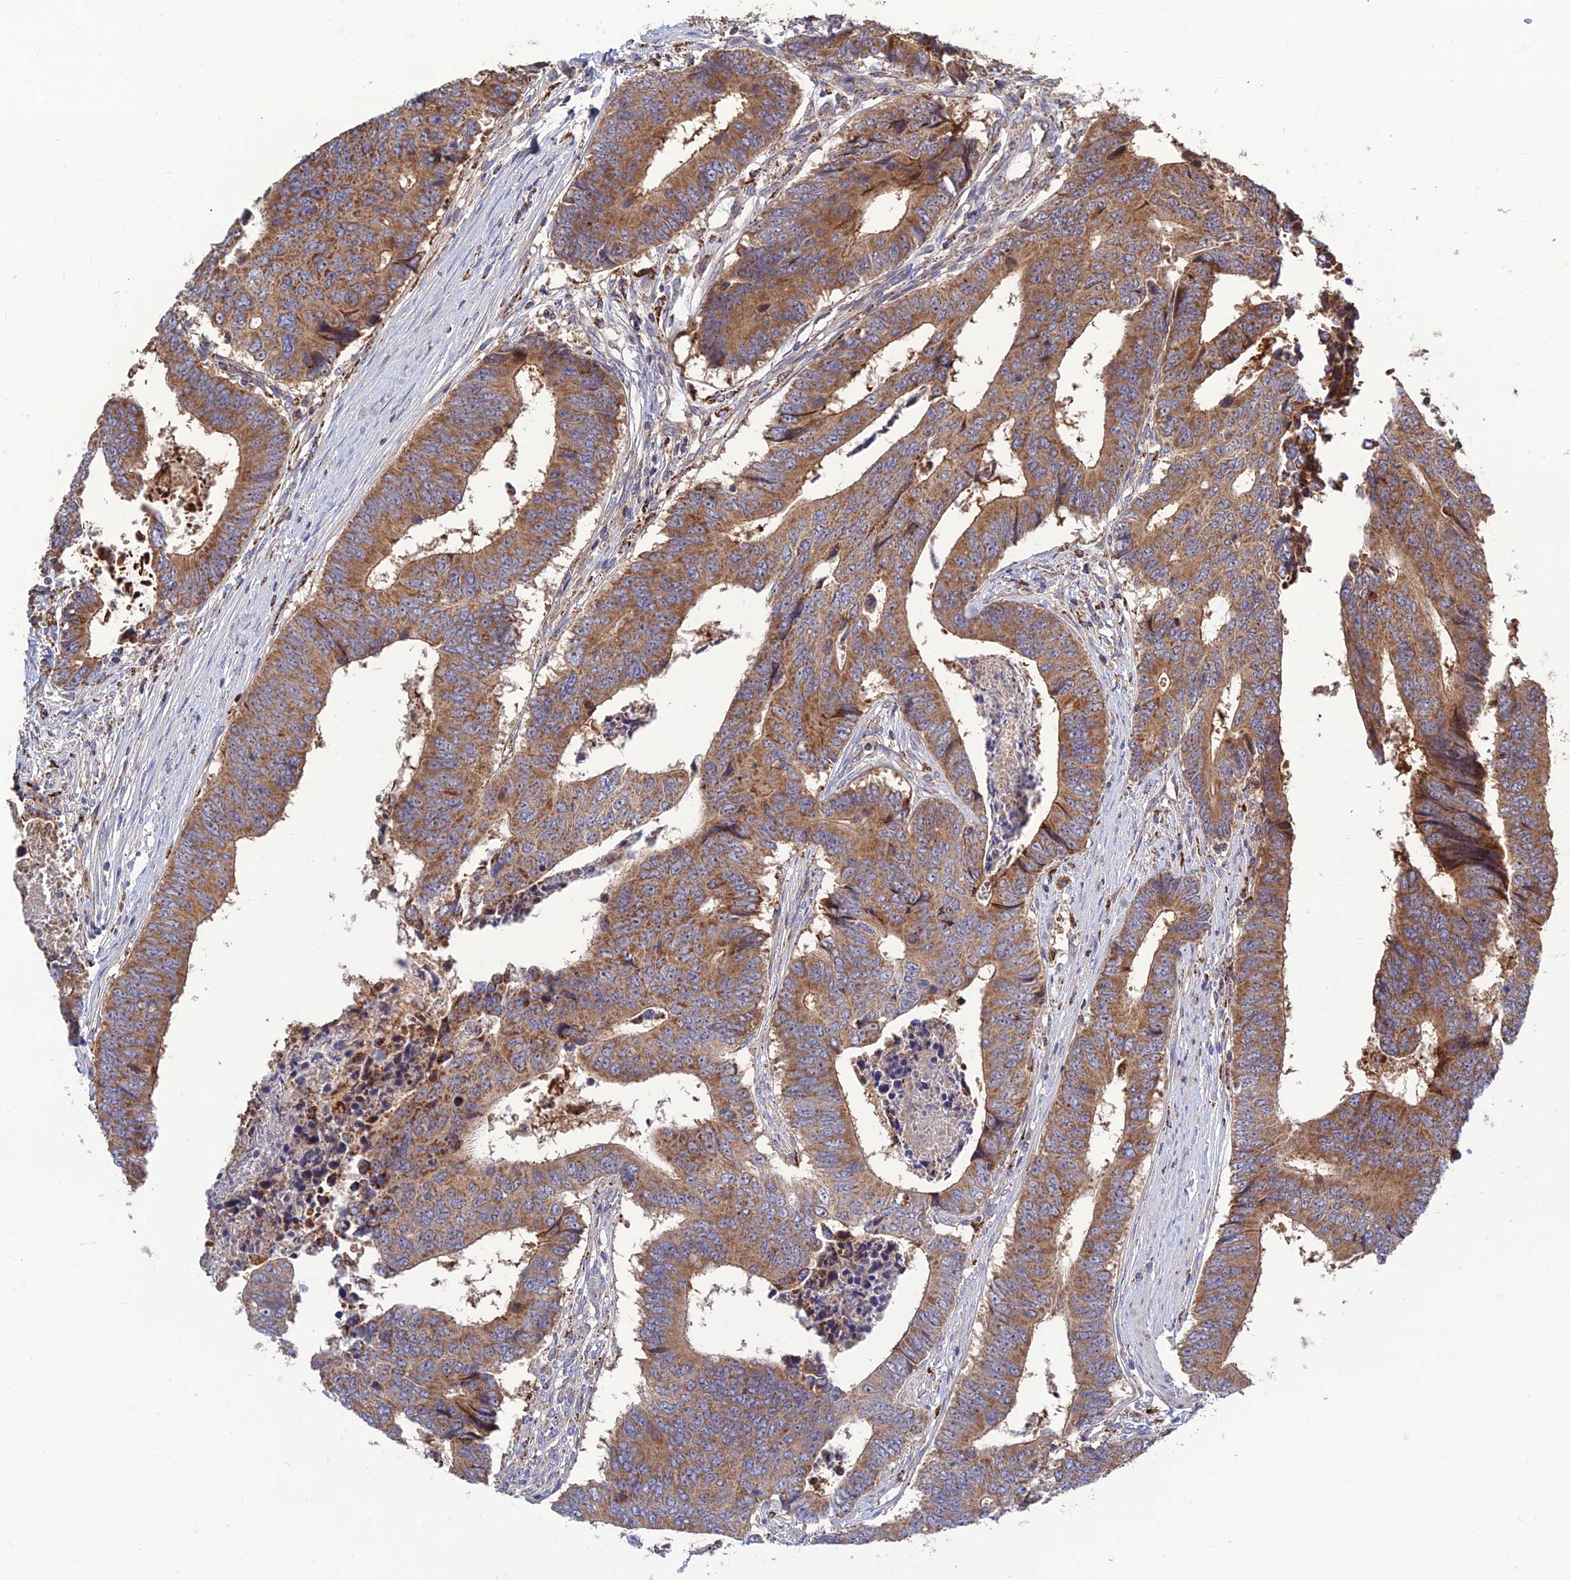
{"staining": {"intensity": "moderate", "quantity": ">75%", "location": "cytoplasmic/membranous"}, "tissue": "colorectal cancer", "cell_type": "Tumor cells", "image_type": "cancer", "snomed": [{"axis": "morphology", "description": "Adenocarcinoma, NOS"}, {"axis": "topography", "description": "Rectum"}], "caption": "IHC histopathology image of colorectal cancer (adenocarcinoma) stained for a protein (brown), which displays medium levels of moderate cytoplasmic/membranous expression in about >75% of tumor cells.", "gene": "RIC8B", "patient": {"sex": "male", "age": 84}}